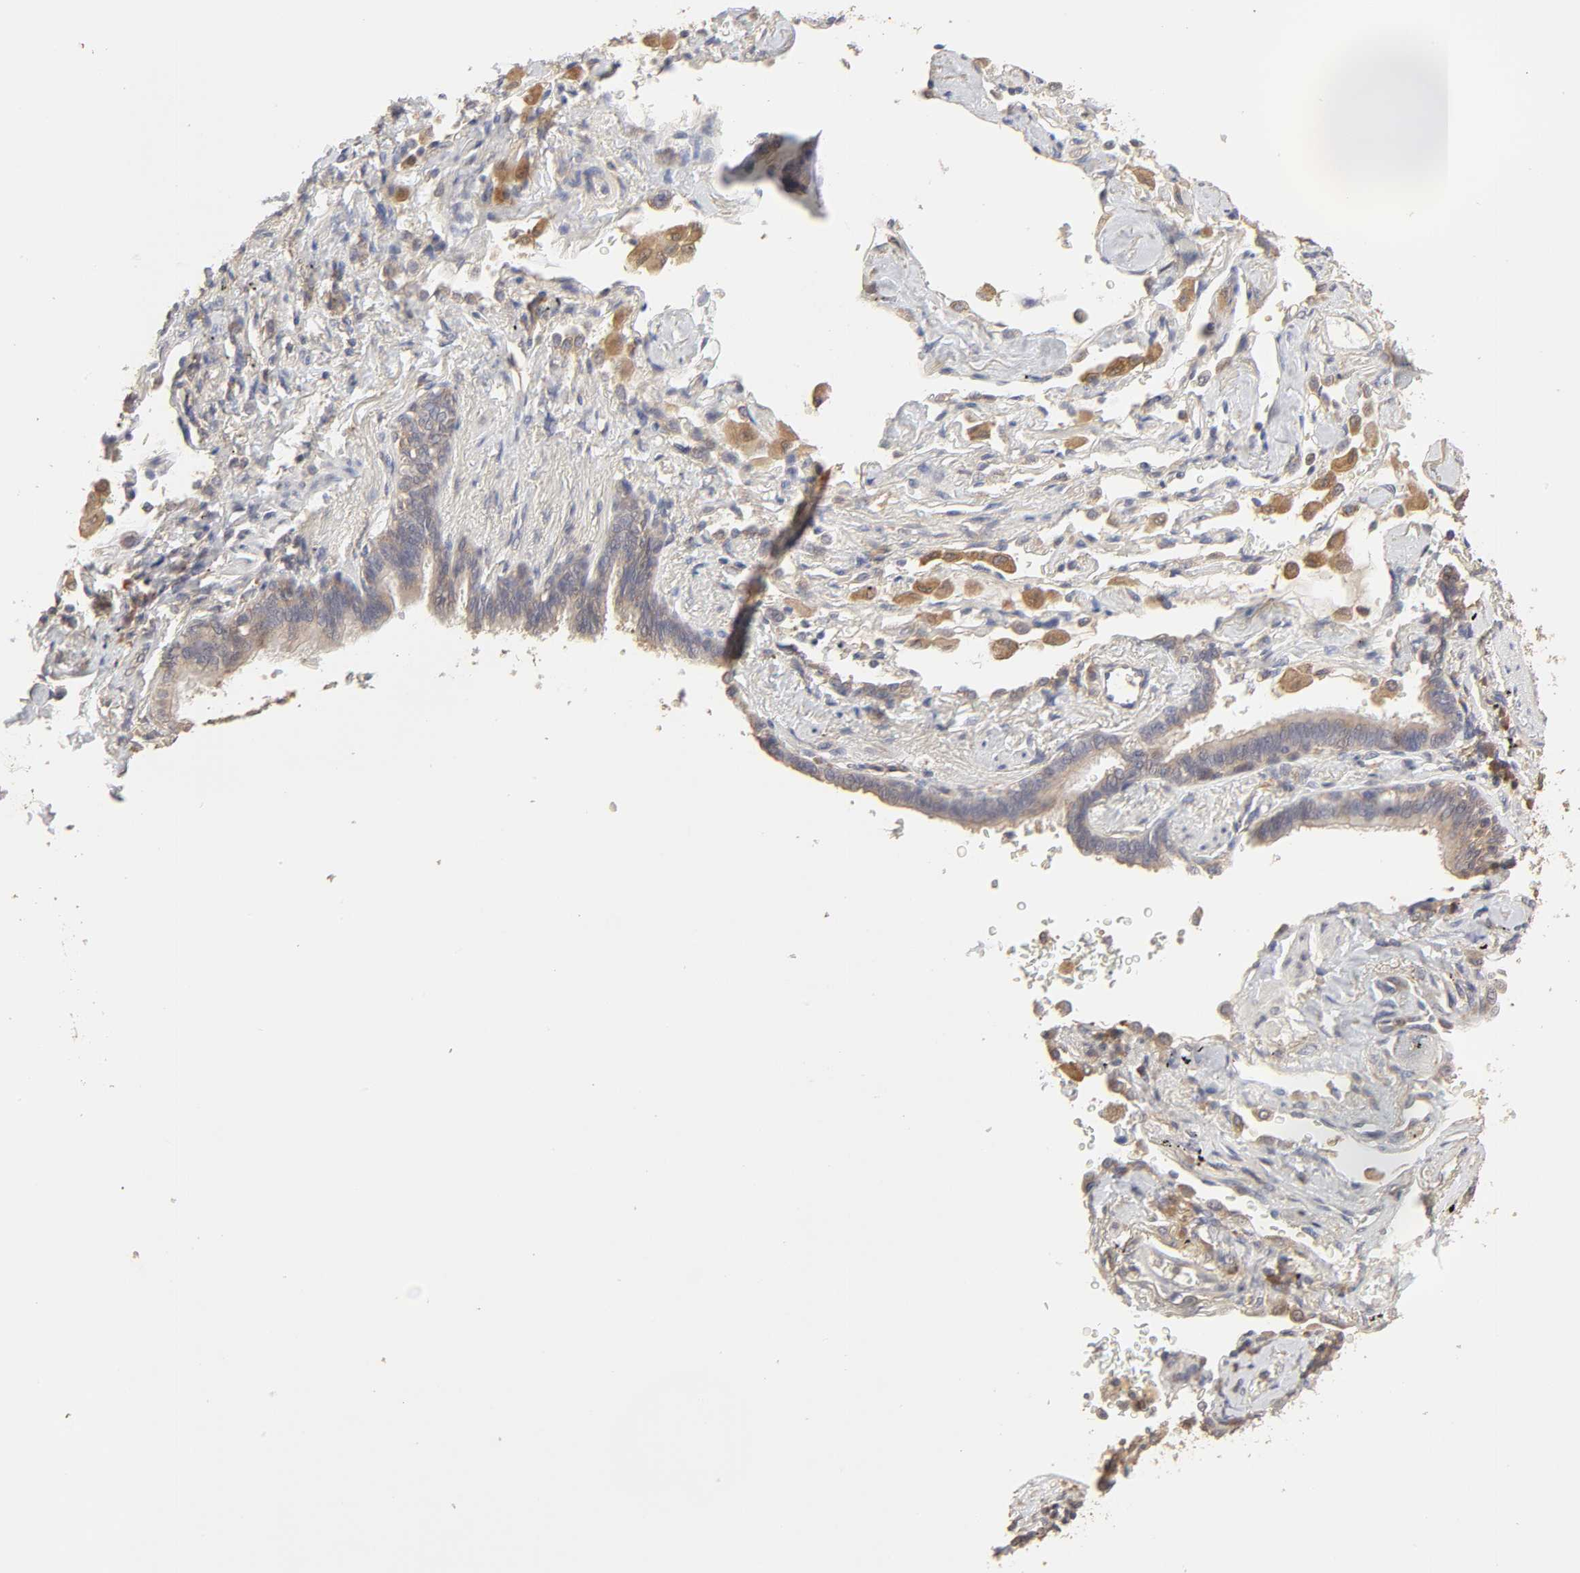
{"staining": {"intensity": "weak", "quantity": "25%-75%", "location": "cytoplasmic/membranous"}, "tissue": "lung cancer", "cell_type": "Tumor cells", "image_type": "cancer", "snomed": [{"axis": "morphology", "description": "Adenocarcinoma, NOS"}, {"axis": "topography", "description": "Lung"}], "caption": "An image of human lung cancer stained for a protein demonstrates weak cytoplasmic/membranous brown staining in tumor cells.", "gene": "AP1G2", "patient": {"sex": "female", "age": 64}}